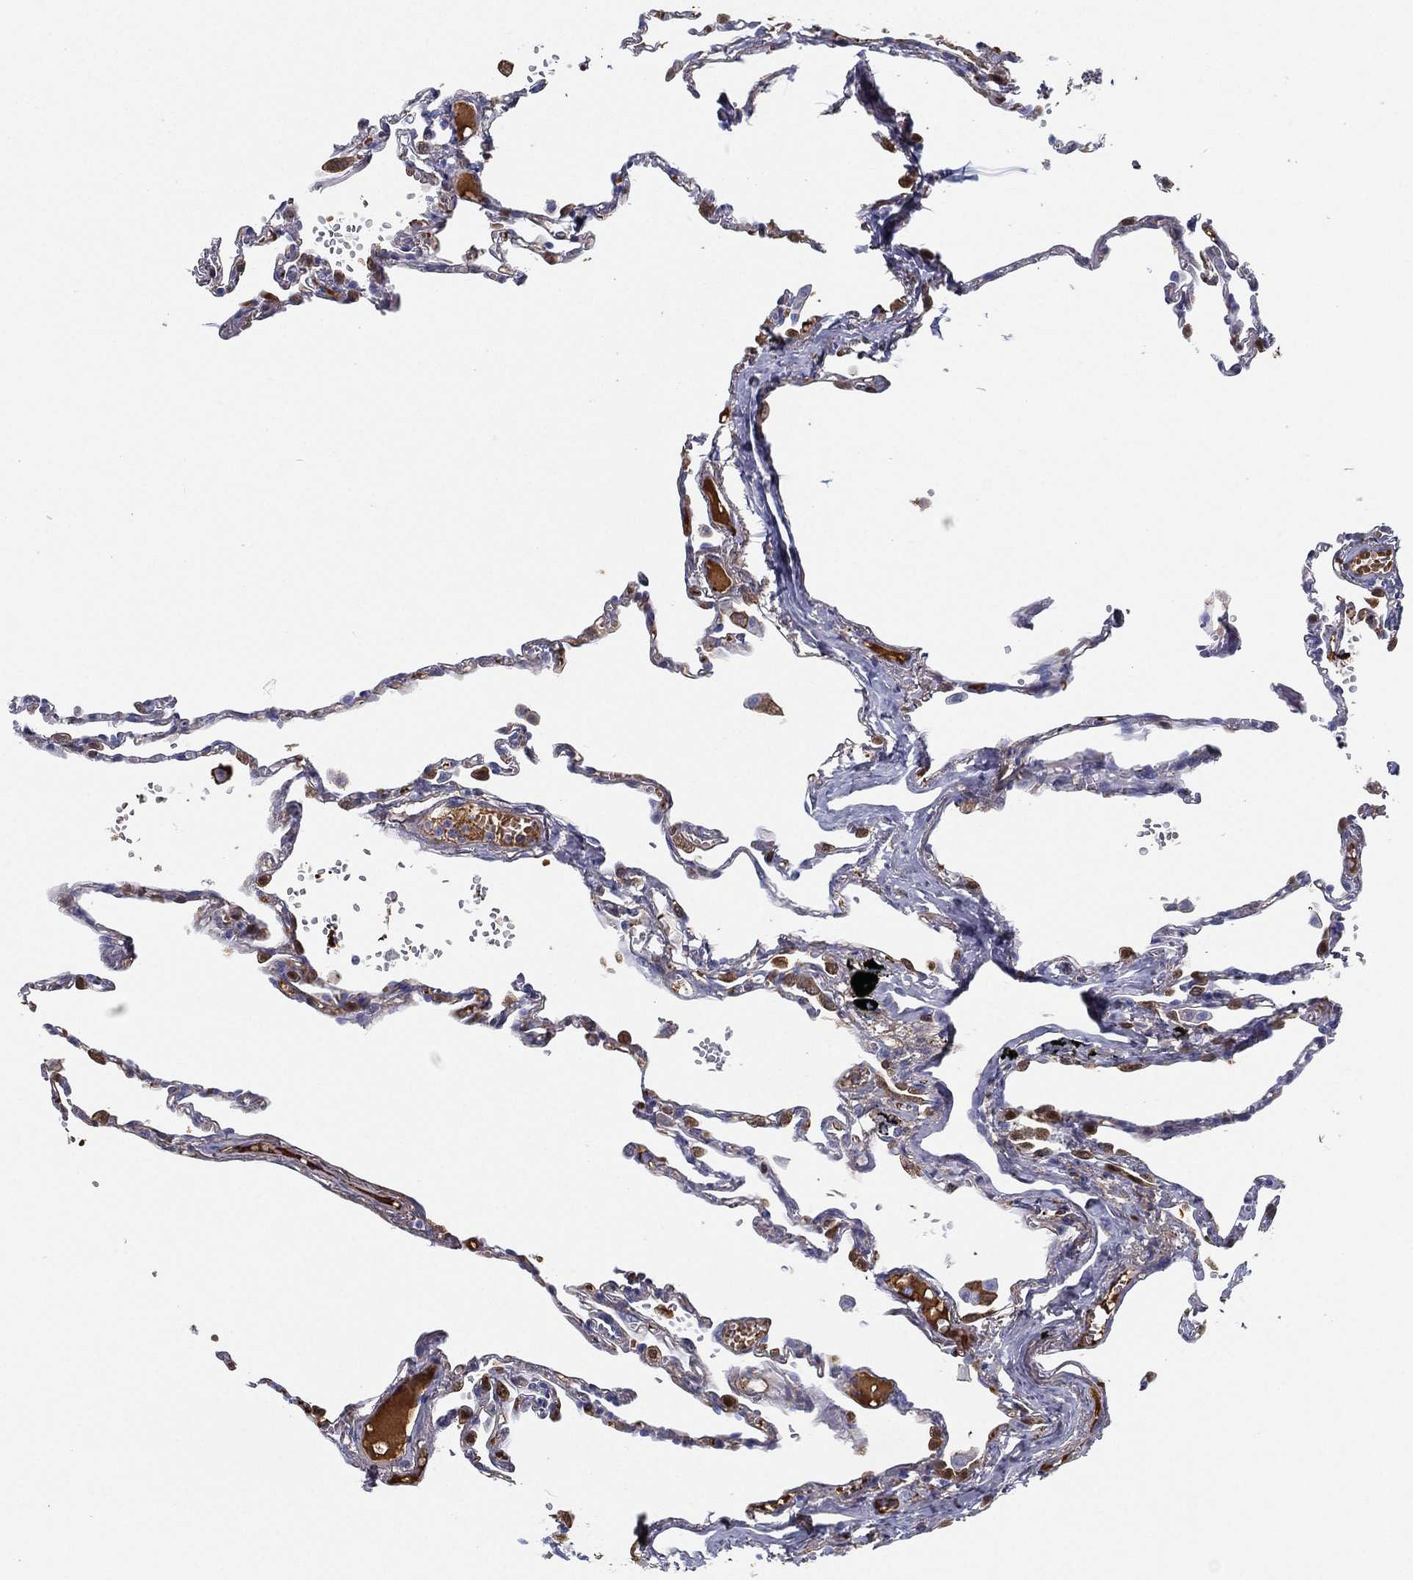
{"staining": {"intensity": "moderate", "quantity": "<25%", "location": "cytoplasmic/membranous,nuclear"}, "tissue": "lung", "cell_type": "Alveolar cells", "image_type": "normal", "snomed": [{"axis": "morphology", "description": "Normal tissue, NOS"}, {"axis": "topography", "description": "Lung"}], "caption": "There is low levels of moderate cytoplasmic/membranous,nuclear positivity in alveolar cells of unremarkable lung, as demonstrated by immunohistochemical staining (brown color).", "gene": "IFNB1", "patient": {"sex": "male", "age": 78}}